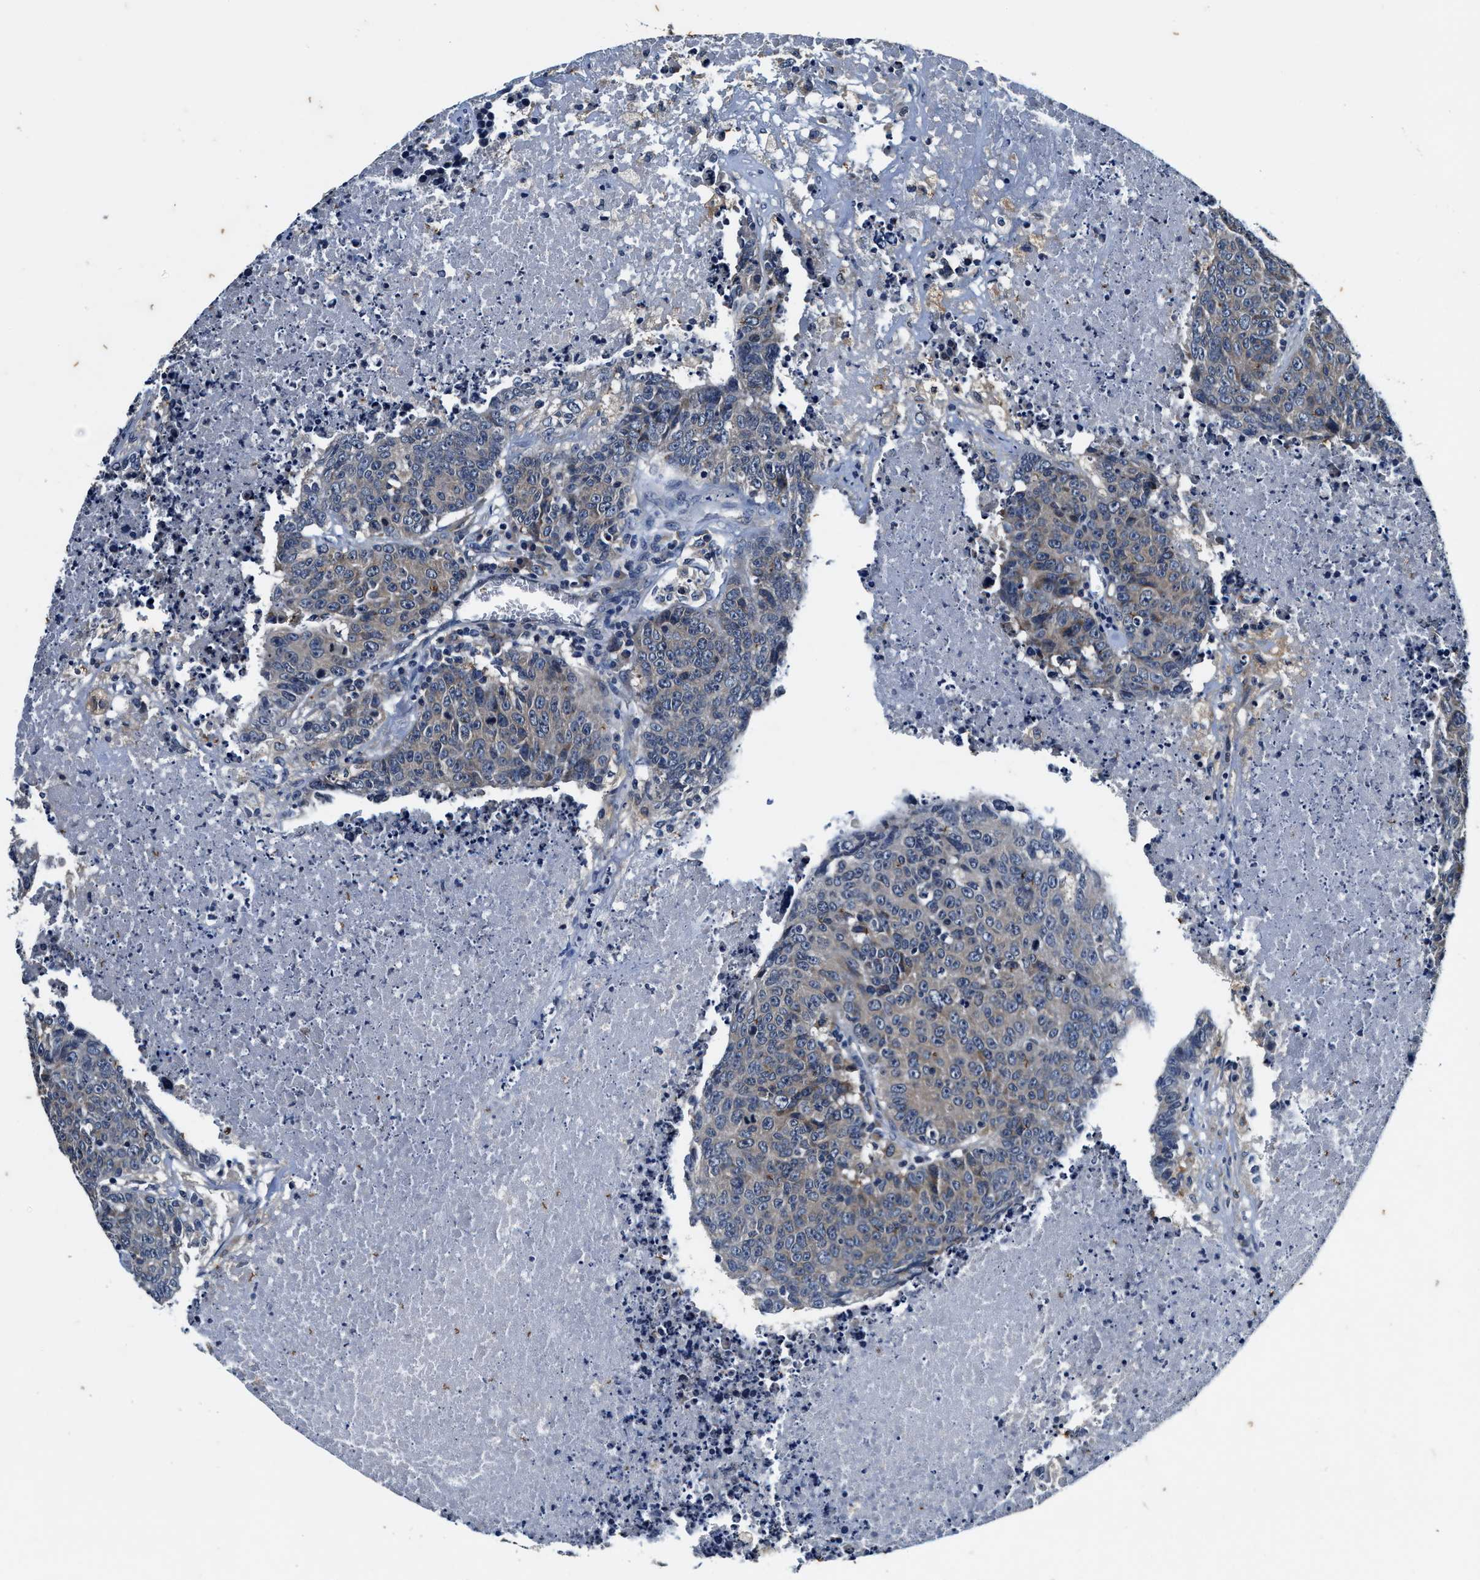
{"staining": {"intensity": "moderate", "quantity": "25%-75%", "location": "cytoplasmic/membranous"}, "tissue": "colorectal cancer", "cell_type": "Tumor cells", "image_type": "cancer", "snomed": [{"axis": "morphology", "description": "Adenocarcinoma, NOS"}, {"axis": "topography", "description": "Colon"}], "caption": "High-magnification brightfield microscopy of colorectal cancer stained with DAB (brown) and counterstained with hematoxylin (blue). tumor cells exhibit moderate cytoplasmic/membranous positivity is identified in approximately25%-75% of cells.", "gene": "PI4KB", "patient": {"sex": "female", "age": 53}}